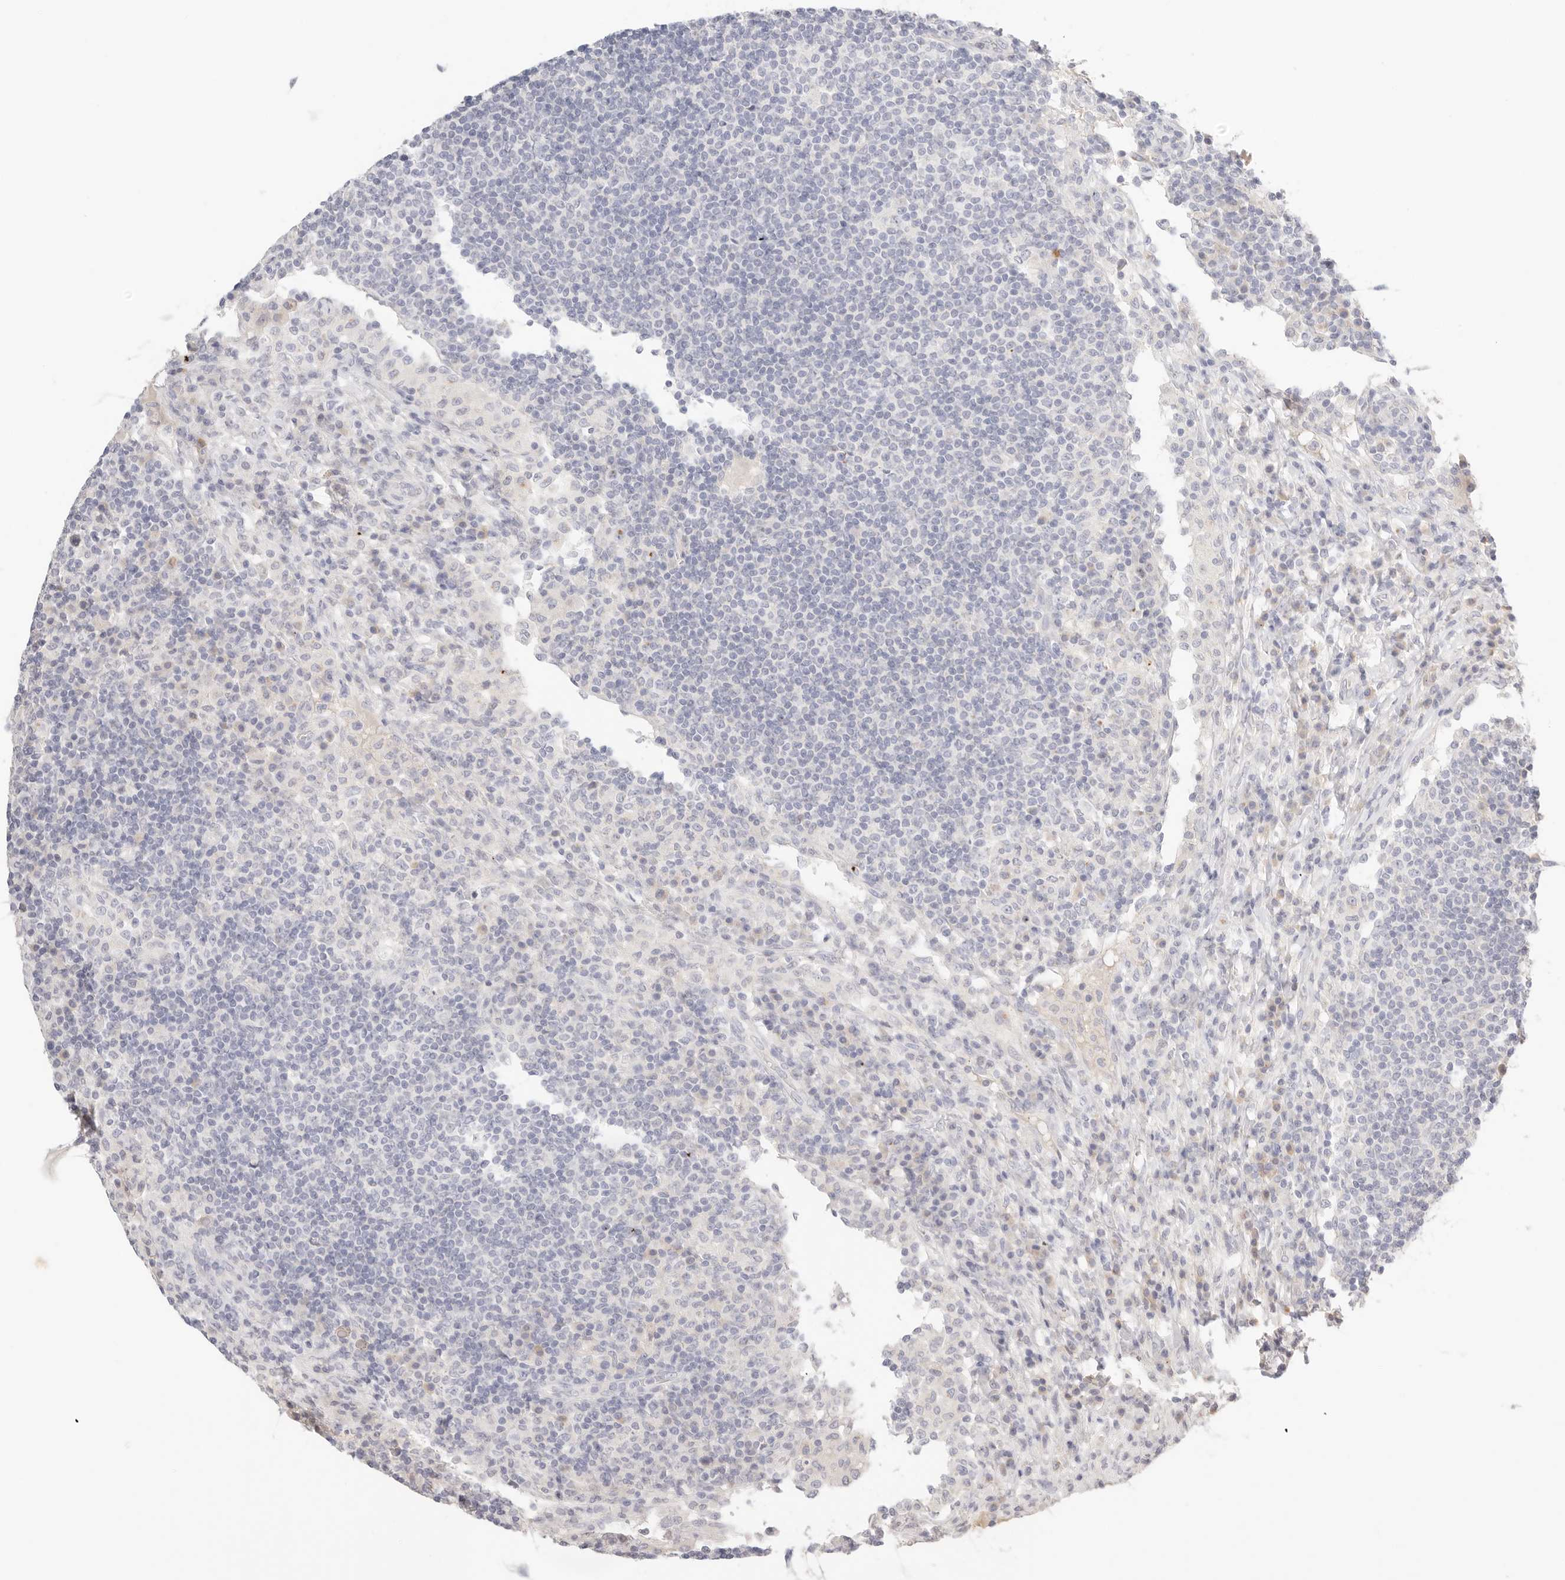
{"staining": {"intensity": "negative", "quantity": "none", "location": "none"}, "tissue": "lymph node", "cell_type": "Germinal center cells", "image_type": "normal", "snomed": [{"axis": "morphology", "description": "Normal tissue, NOS"}, {"axis": "topography", "description": "Lymph node"}], "caption": "Immunohistochemical staining of normal human lymph node shows no significant expression in germinal center cells.", "gene": "CEP120", "patient": {"sex": "female", "age": 53}}